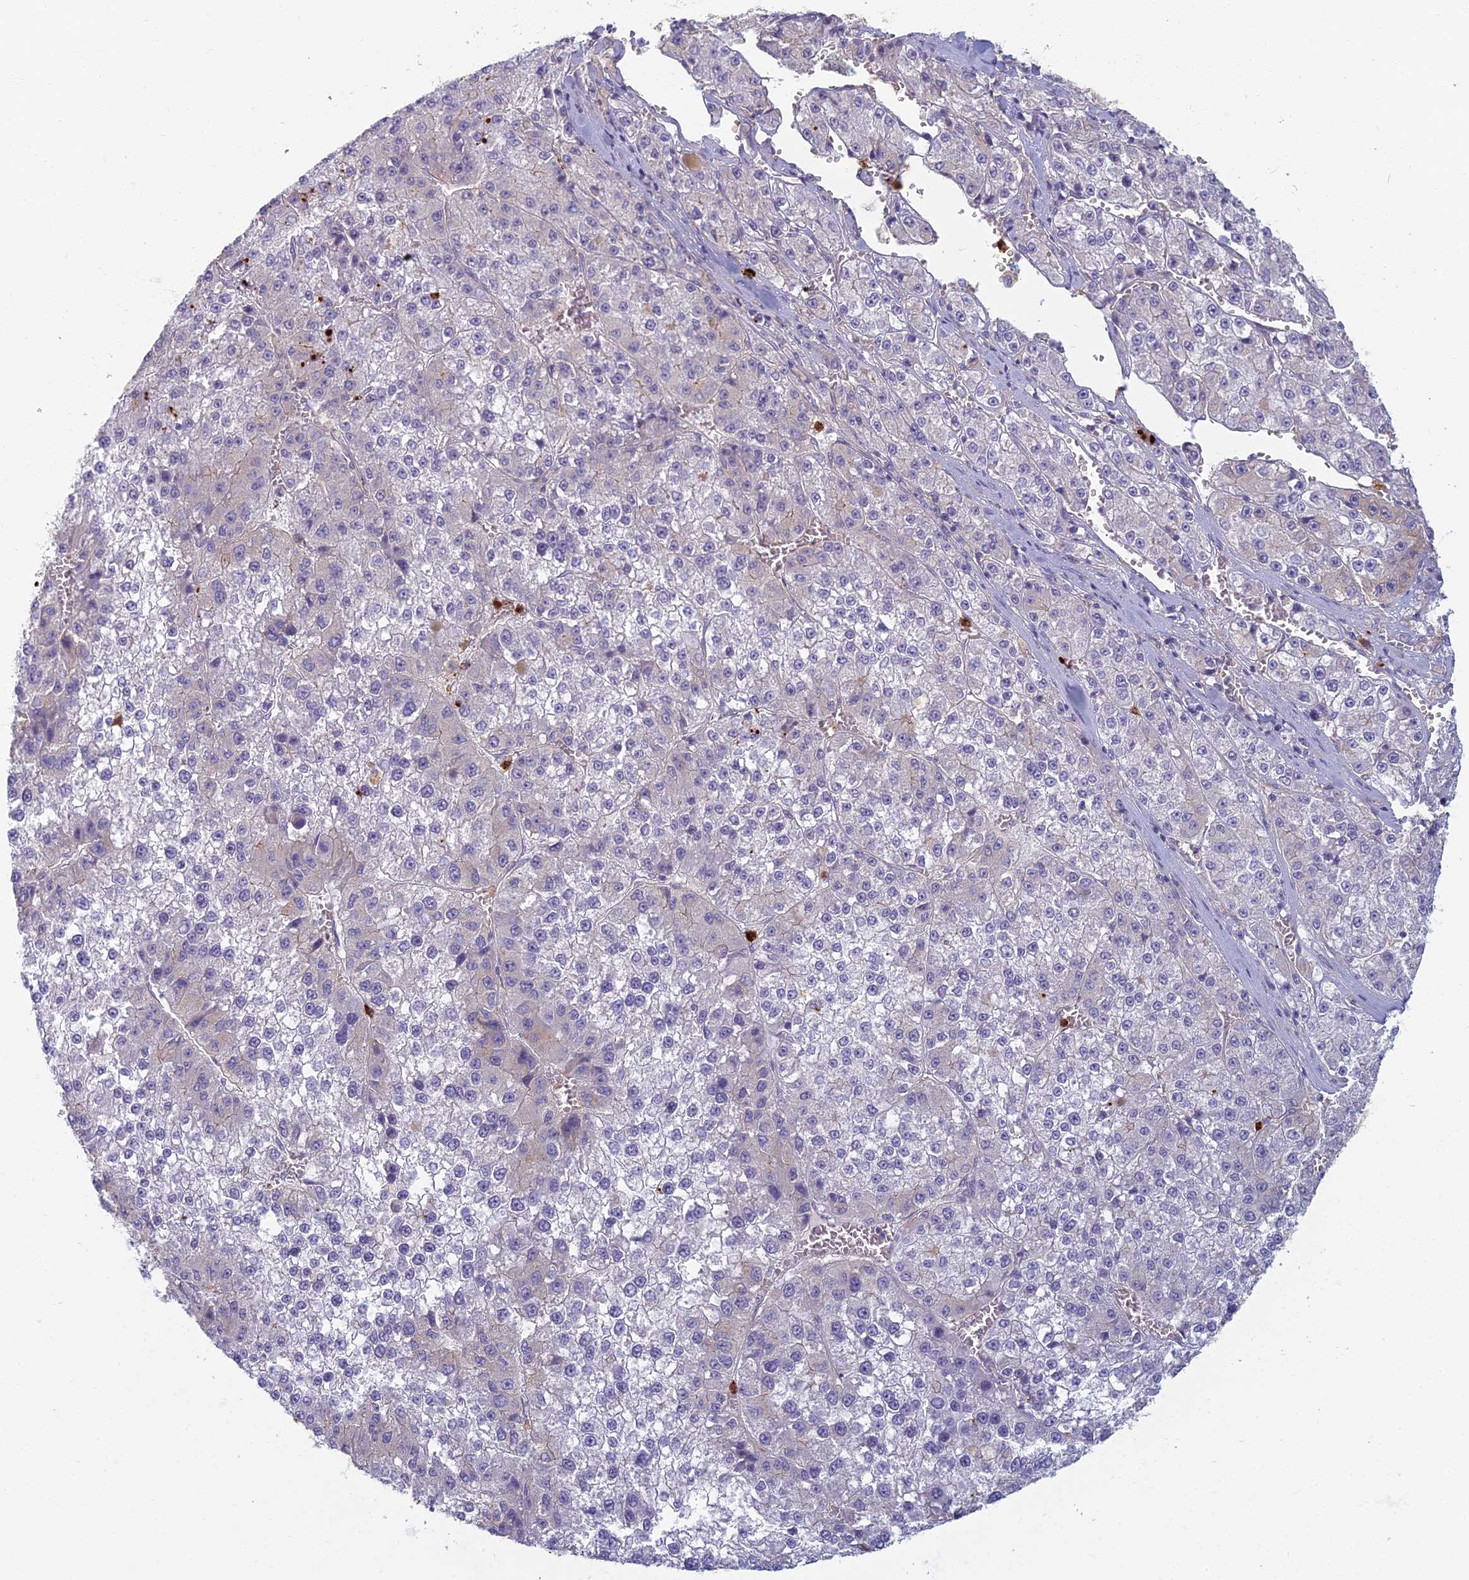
{"staining": {"intensity": "negative", "quantity": "none", "location": "none"}, "tissue": "liver cancer", "cell_type": "Tumor cells", "image_type": "cancer", "snomed": [{"axis": "morphology", "description": "Carcinoma, Hepatocellular, NOS"}, {"axis": "topography", "description": "Liver"}], "caption": "Hepatocellular carcinoma (liver) was stained to show a protein in brown. There is no significant expression in tumor cells. (Immunohistochemistry, brightfield microscopy, high magnification).", "gene": "PROX2", "patient": {"sex": "female", "age": 73}}